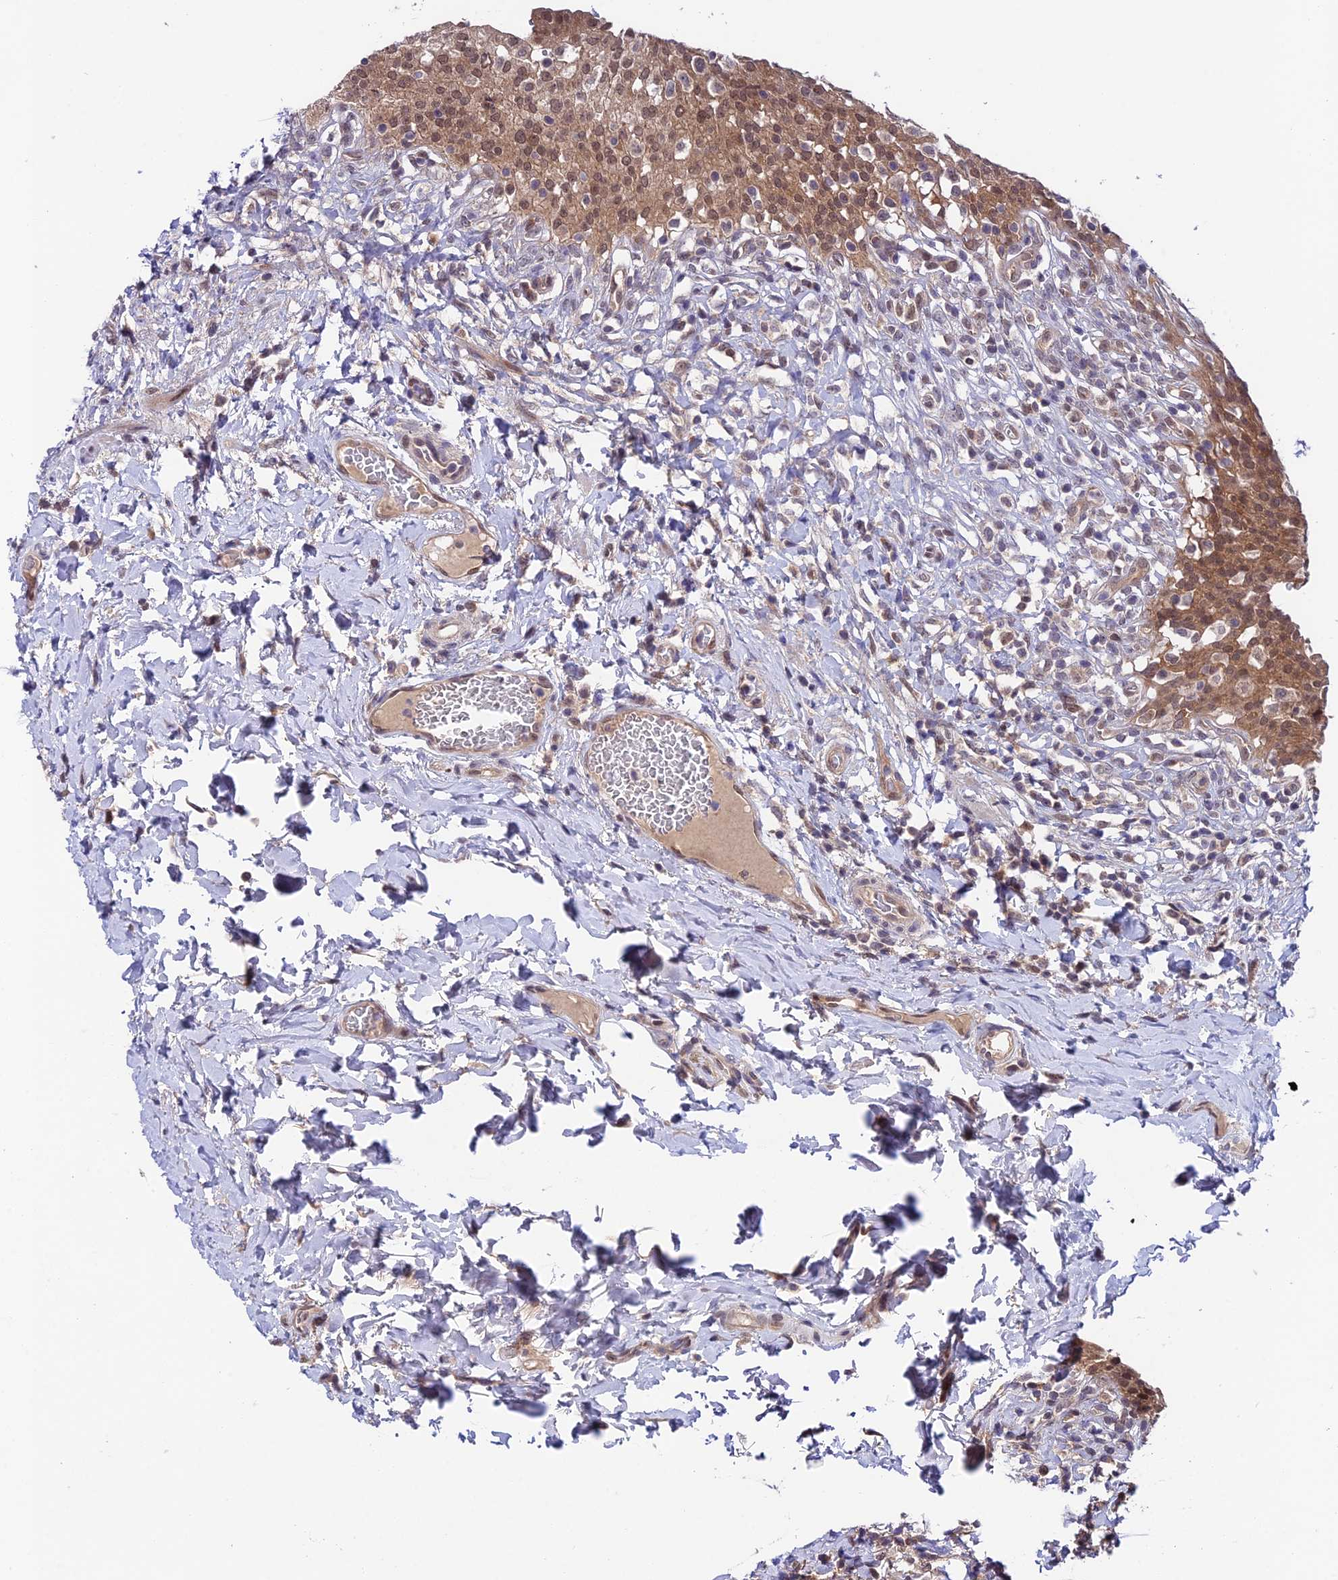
{"staining": {"intensity": "moderate", "quantity": ">75%", "location": "cytoplasmic/membranous,nuclear"}, "tissue": "urinary bladder", "cell_type": "Urothelial cells", "image_type": "normal", "snomed": [{"axis": "morphology", "description": "Normal tissue, NOS"}, {"axis": "morphology", "description": "Inflammation, NOS"}, {"axis": "topography", "description": "Urinary bladder"}], "caption": "This image reveals IHC staining of normal human urinary bladder, with medium moderate cytoplasmic/membranous,nuclear staining in approximately >75% of urothelial cells.", "gene": "TRIM40", "patient": {"sex": "male", "age": 64}}